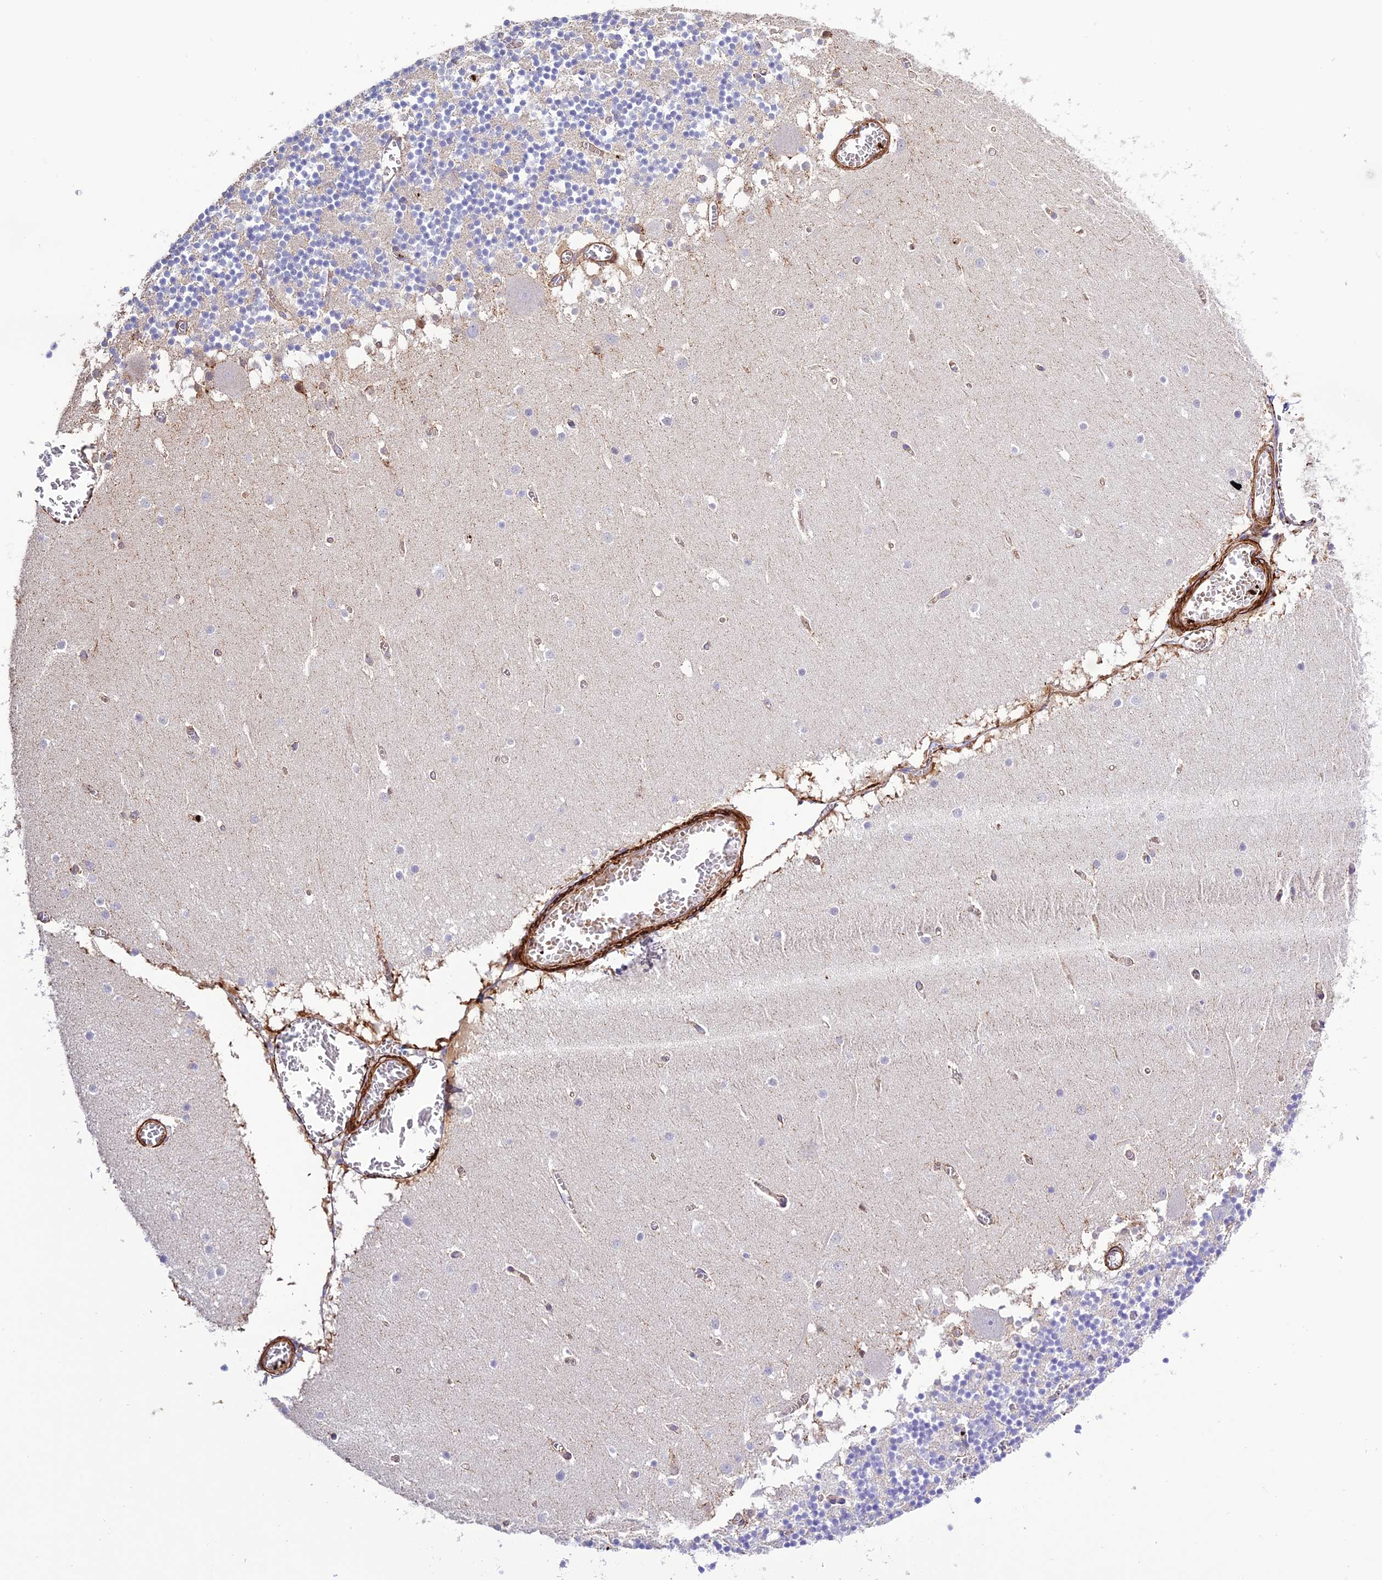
{"staining": {"intensity": "negative", "quantity": "none", "location": "none"}, "tissue": "cerebellum", "cell_type": "Cells in granular layer", "image_type": "normal", "snomed": [{"axis": "morphology", "description": "Normal tissue, NOS"}, {"axis": "topography", "description": "Cerebellum"}], "caption": "Cells in granular layer show no significant staining in benign cerebellum. (Brightfield microscopy of DAB immunohistochemistry at high magnification).", "gene": "REX1BD", "patient": {"sex": "female", "age": 28}}